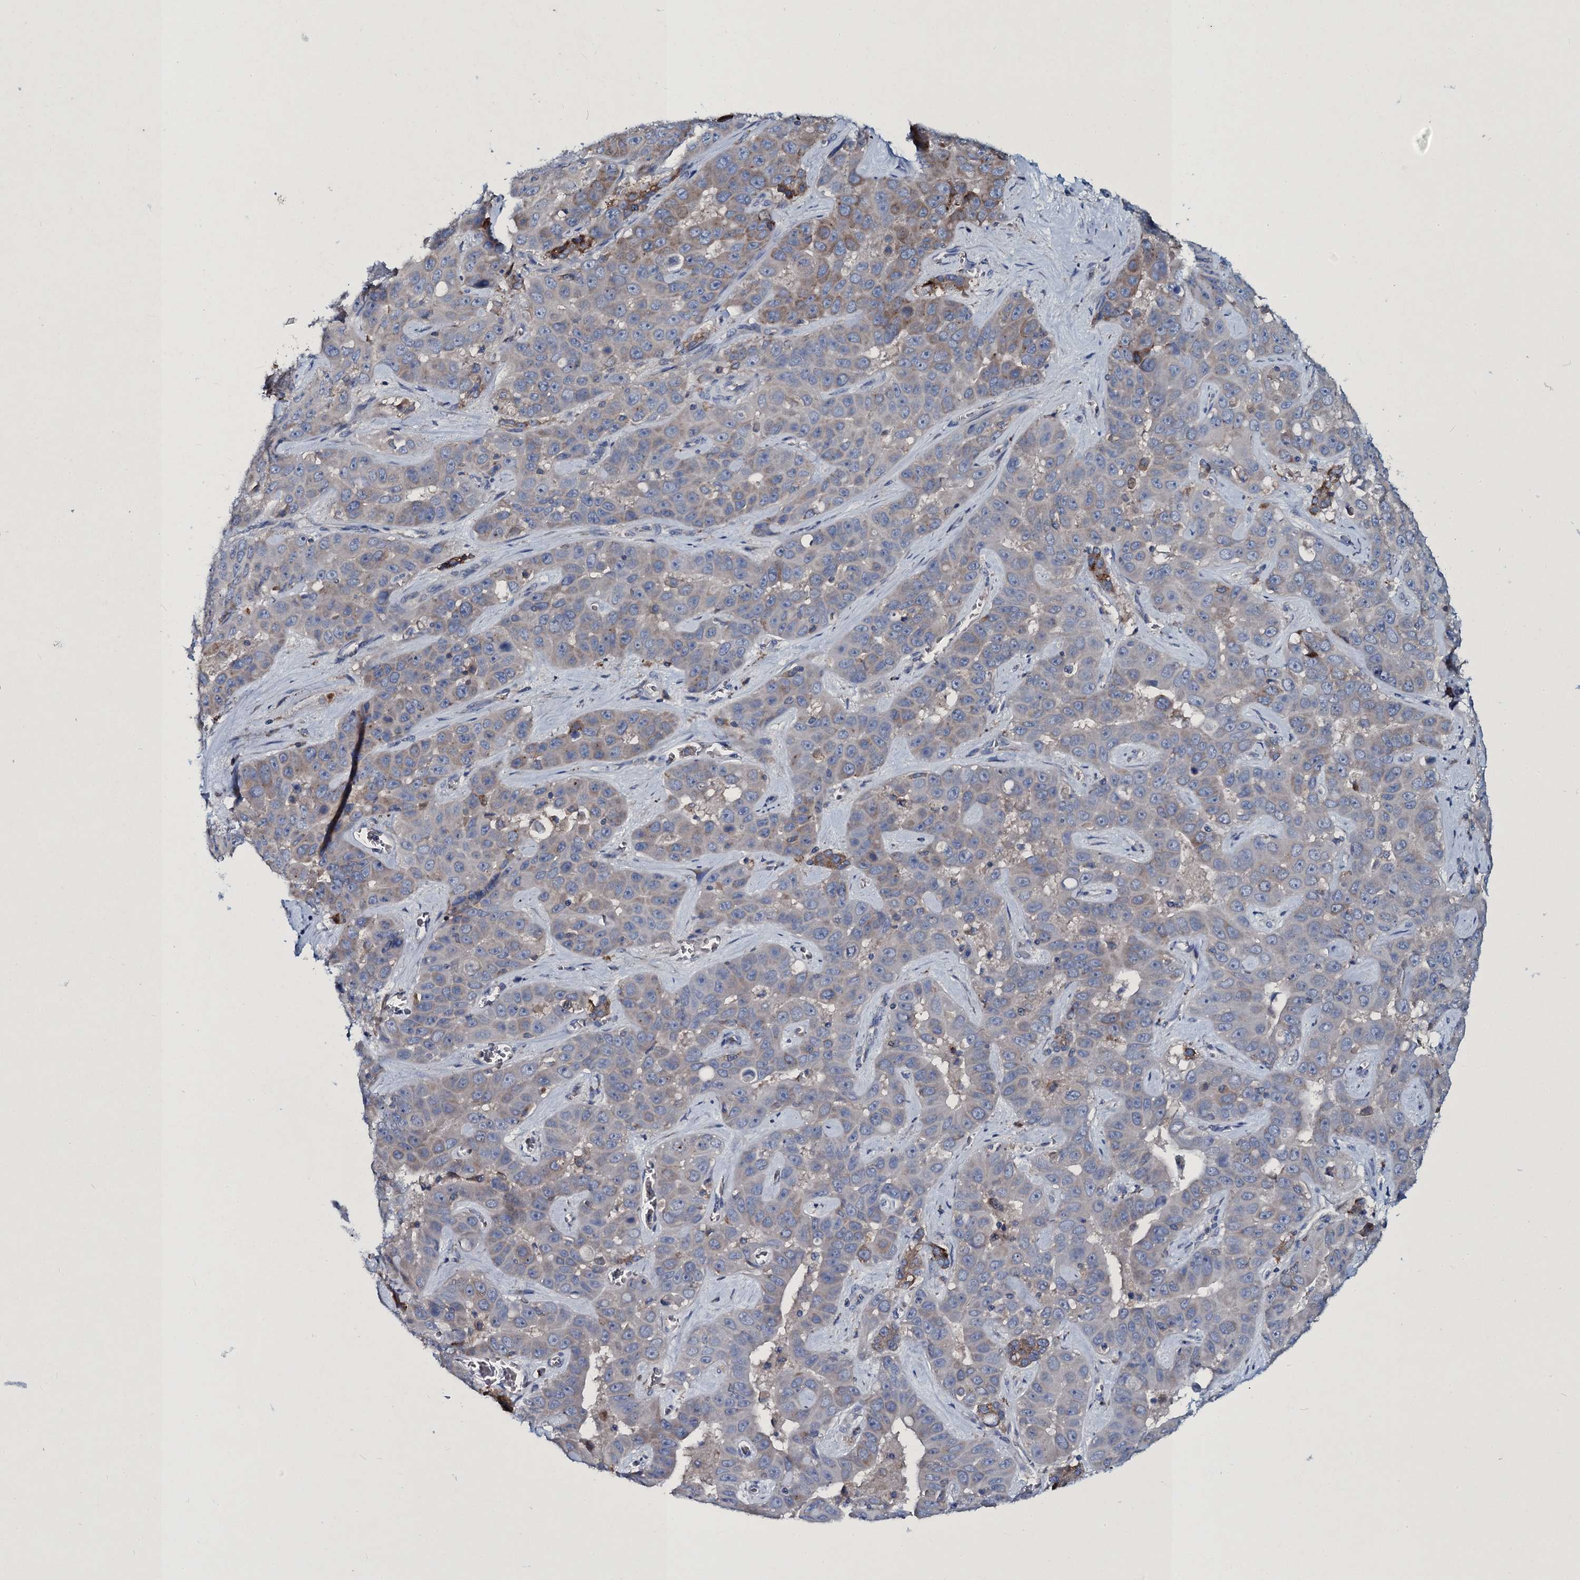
{"staining": {"intensity": "weak", "quantity": "25%-75%", "location": "cytoplasmic/membranous"}, "tissue": "liver cancer", "cell_type": "Tumor cells", "image_type": "cancer", "snomed": [{"axis": "morphology", "description": "Cholangiocarcinoma"}, {"axis": "topography", "description": "Liver"}], "caption": "This photomicrograph exhibits immunohistochemistry staining of human liver cancer, with low weak cytoplasmic/membranous positivity in about 25%-75% of tumor cells.", "gene": "TPGS2", "patient": {"sex": "female", "age": 52}}